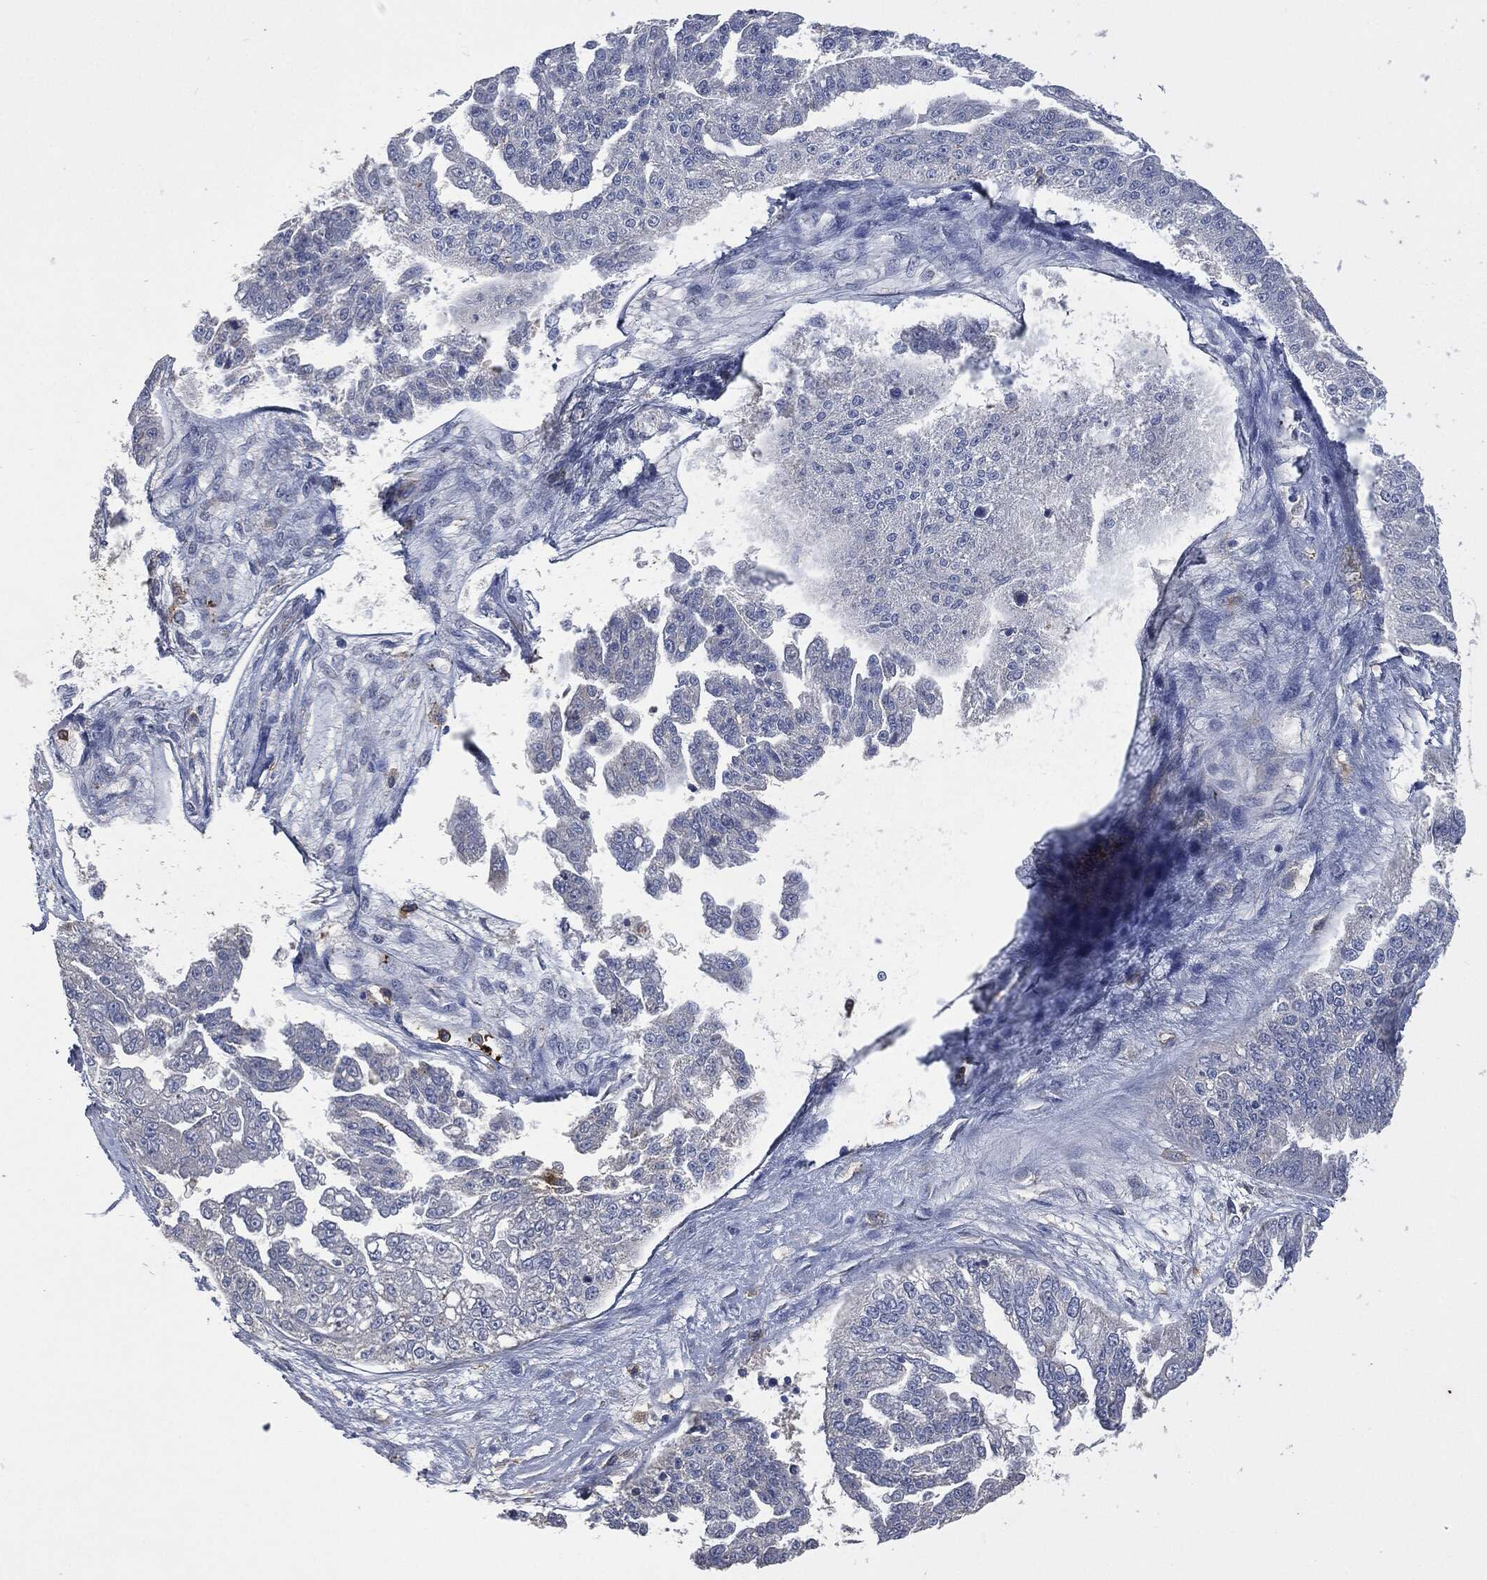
{"staining": {"intensity": "negative", "quantity": "none", "location": "none"}, "tissue": "ovarian cancer", "cell_type": "Tumor cells", "image_type": "cancer", "snomed": [{"axis": "morphology", "description": "Cystadenocarcinoma, serous, NOS"}, {"axis": "topography", "description": "Ovary"}], "caption": "An immunohistochemistry image of serous cystadenocarcinoma (ovarian) is shown. There is no staining in tumor cells of serous cystadenocarcinoma (ovarian).", "gene": "CD33", "patient": {"sex": "female", "age": 58}}